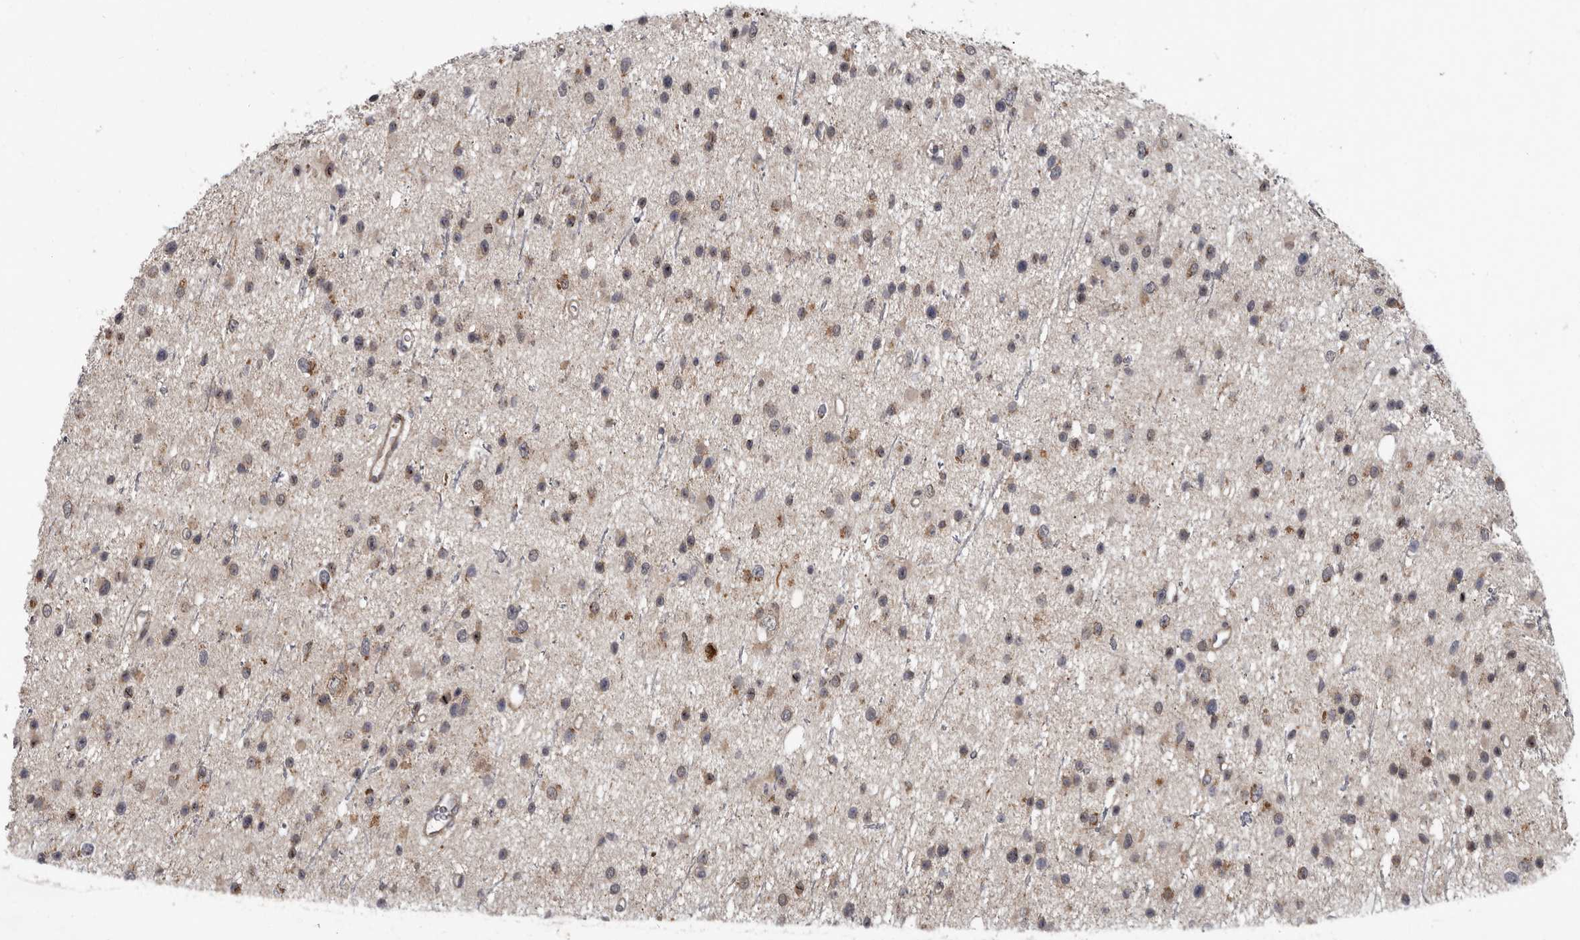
{"staining": {"intensity": "weak", "quantity": "25%-75%", "location": "cytoplasmic/membranous,nuclear"}, "tissue": "glioma", "cell_type": "Tumor cells", "image_type": "cancer", "snomed": [{"axis": "morphology", "description": "Glioma, malignant, Low grade"}, {"axis": "topography", "description": "Cerebral cortex"}], "caption": "Human low-grade glioma (malignant) stained for a protein (brown) reveals weak cytoplasmic/membranous and nuclear positive positivity in approximately 25%-75% of tumor cells.", "gene": "FGFR4", "patient": {"sex": "female", "age": 39}}